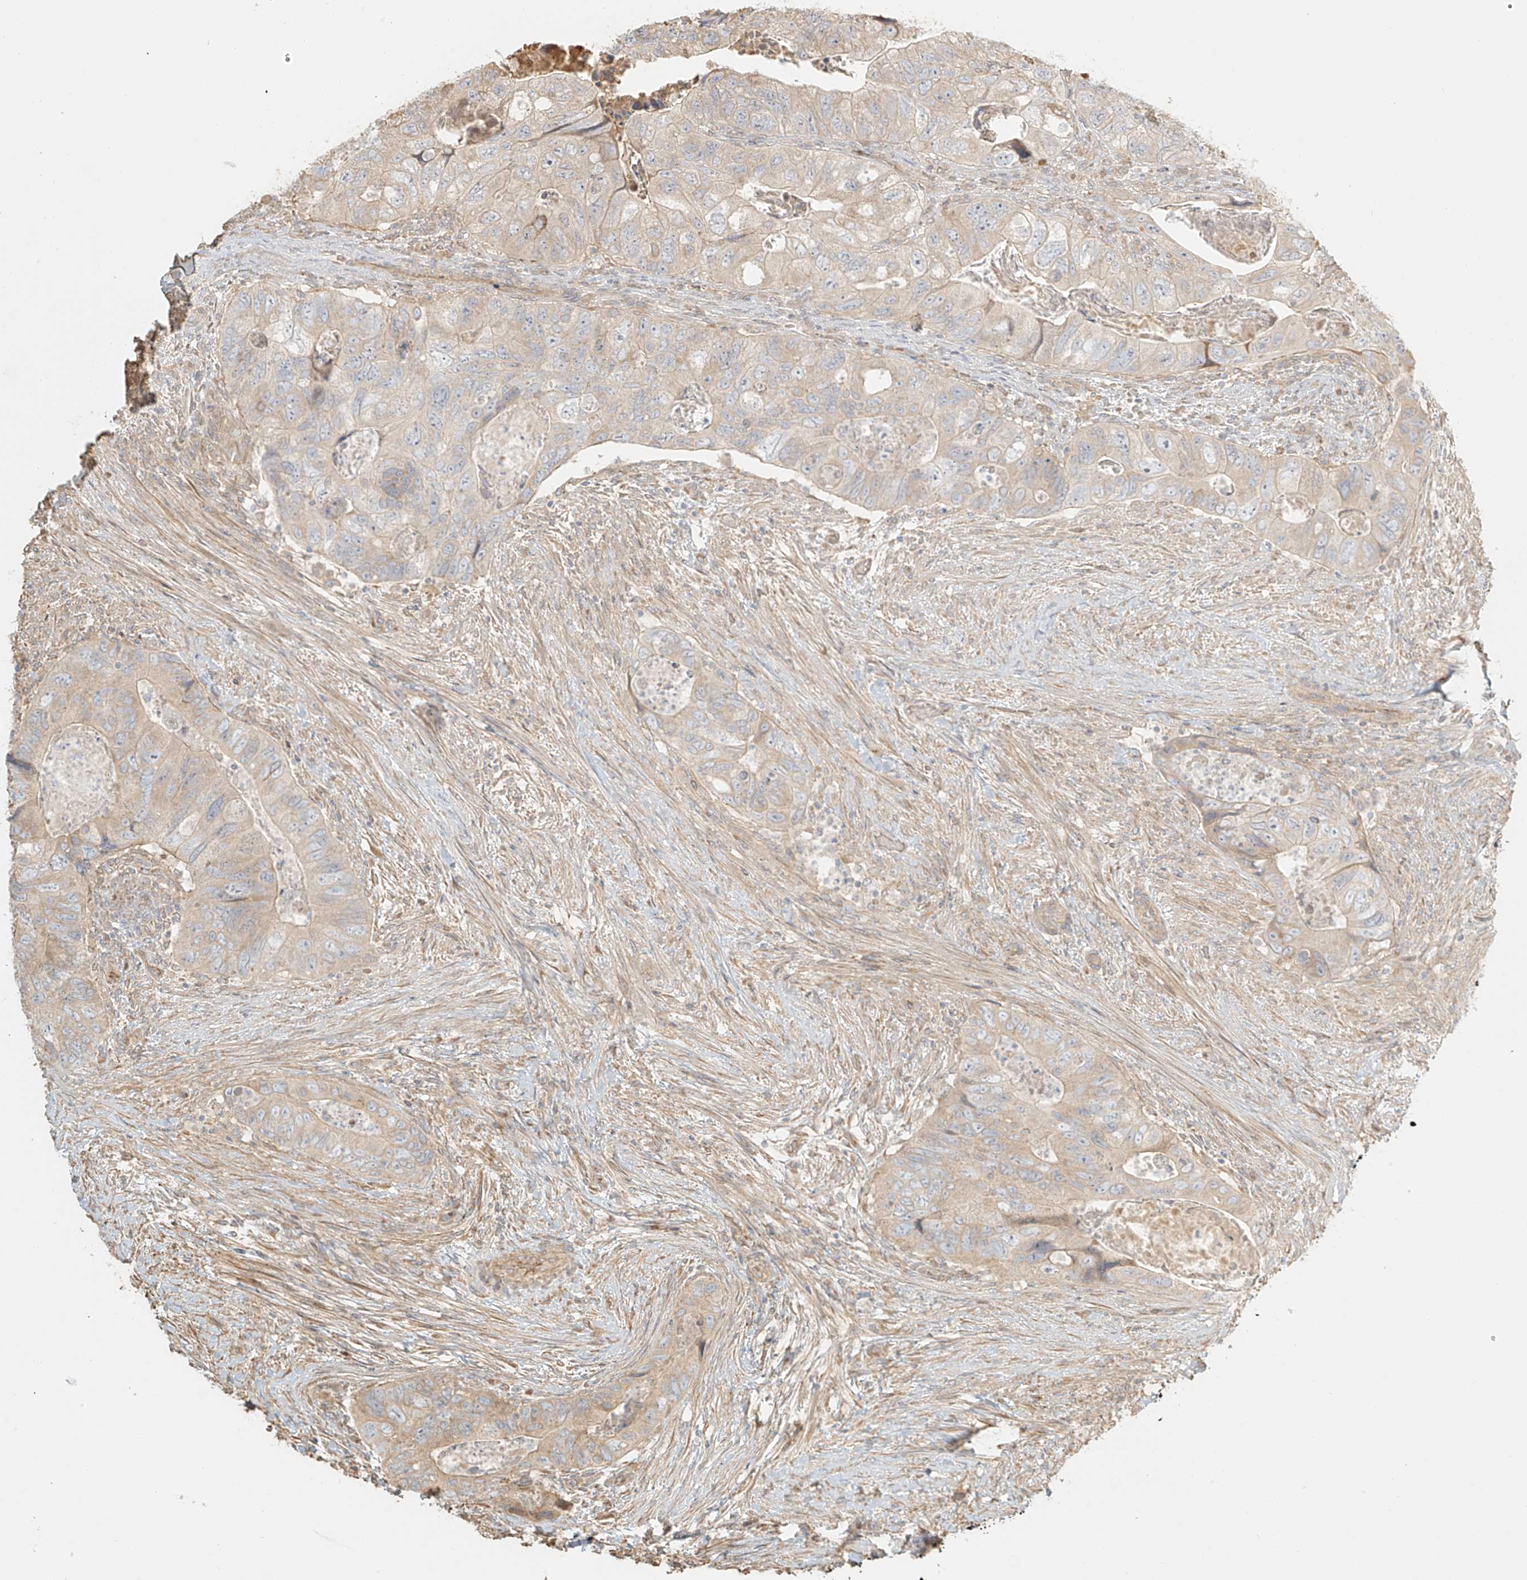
{"staining": {"intensity": "weak", "quantity": "25%-75%", "location": "cytoplasmic/membranous"}, "tissue": "colorectal cancer", "cell_type": "Tumor cells", "image_type": "cancer", "snomed": [{"axis": "morphology", "description": "Adenocarcinoma, NOS"}, {"axis": "topography", "description": "Rectum"}], "caption": "A micrograph of colorectal cancer (adenocarcinoma) stained for a protein displays weak cytoplasmic/membranous brown staining in tumor cells.", "gene": "UPK1B", "patient": {"sex": "male", "age": 63}}